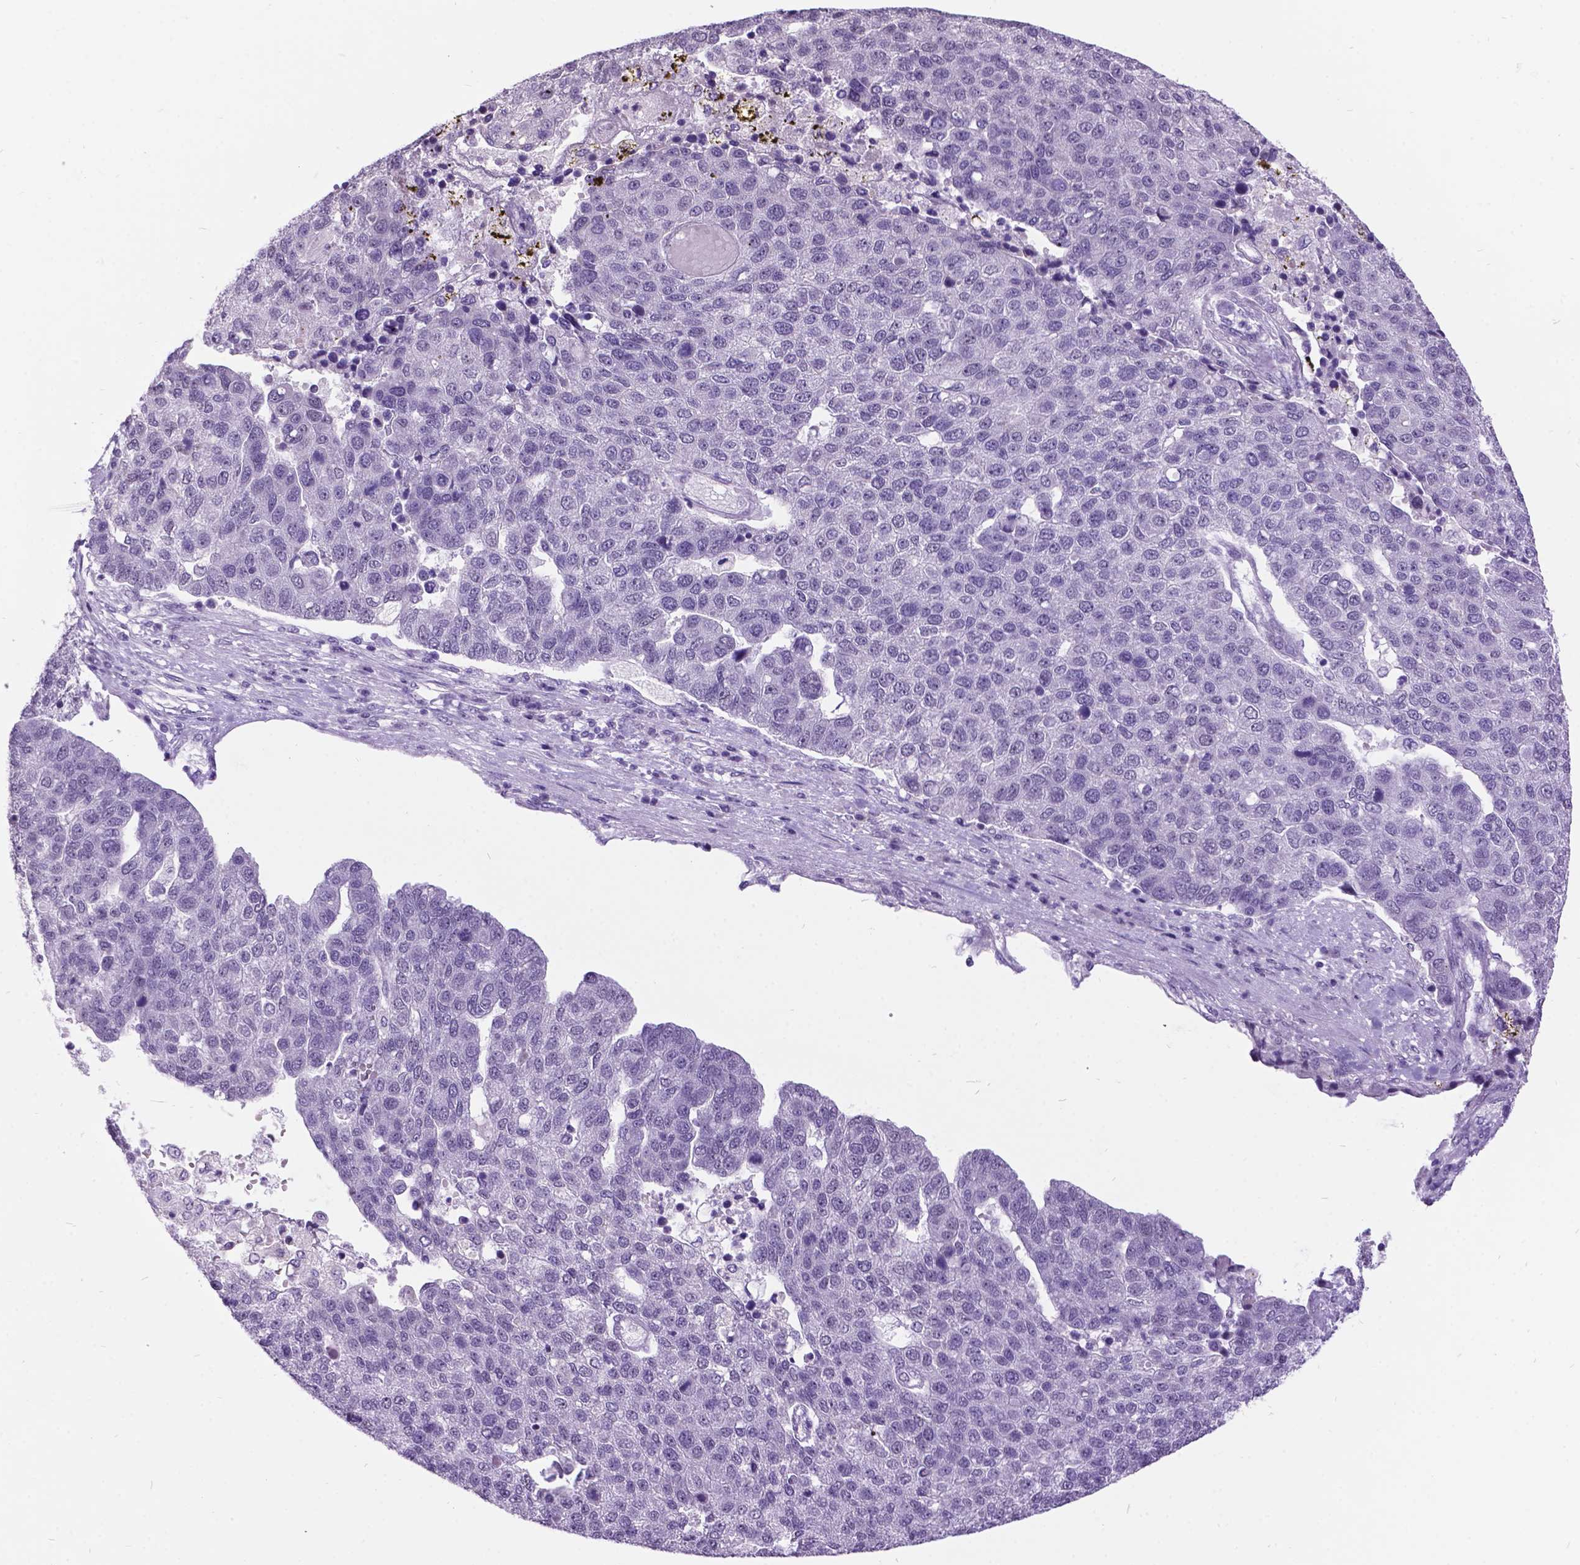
{"staining": {"intensity": "negative", "quantity": "none", "location": "none"}, "tissue": "pancreatic cancer", "cell_type": "Tumor cells", "image_type": "cancer", "snomed": [{"axis": "morphology", "description": "Adenocarcinoma, NOS"}, {"axis": "topography", "description": "Pancreas"}], "caption": "The immunohistochemistry image has no significant positivity in tumor cells of pancreatic cancer tissue. (DAB (3,3'-diaminobenzidine) IHC visualized using brightfield microscopy, high magnification).", "gene": "DPF3", "patient": {"sex": "female", "age": 61}}